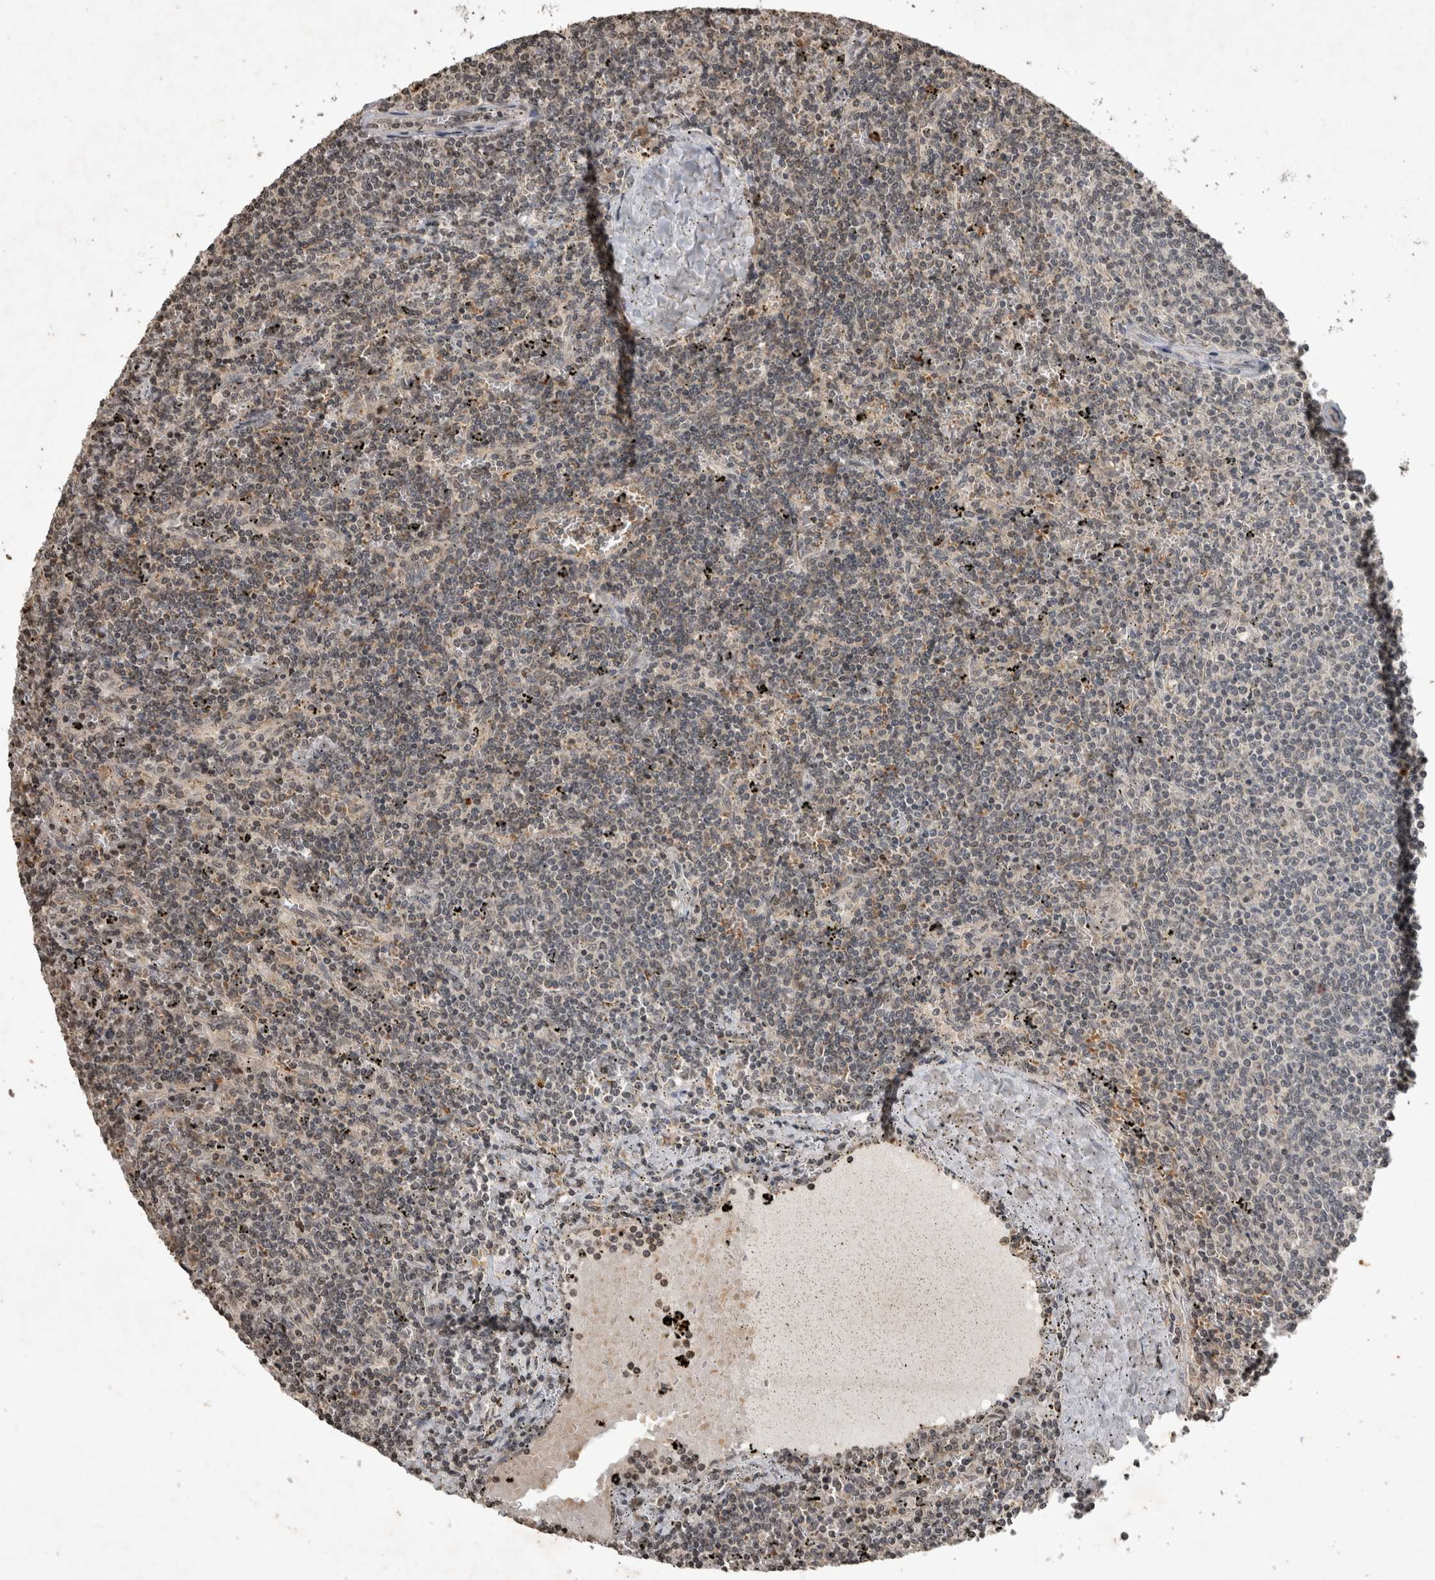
{"staining": {"intensity": "negative", "quantity": "none", "location": "none"}, "tissue": "lymphoma", "cell_type": "Tumor cells", "image_type": "cancer", "snomed": [{"axis": "morphology", "description": "Malignant lymphoma, non-Hodgkin's type, Low grade"}, {"axis": "topography", "description": "Spleen"}], "caption": "There is no significant expression in tumor cells of lymphoma.", "gene": "HRK", "patient": {"sex": "female", "age": 50}}